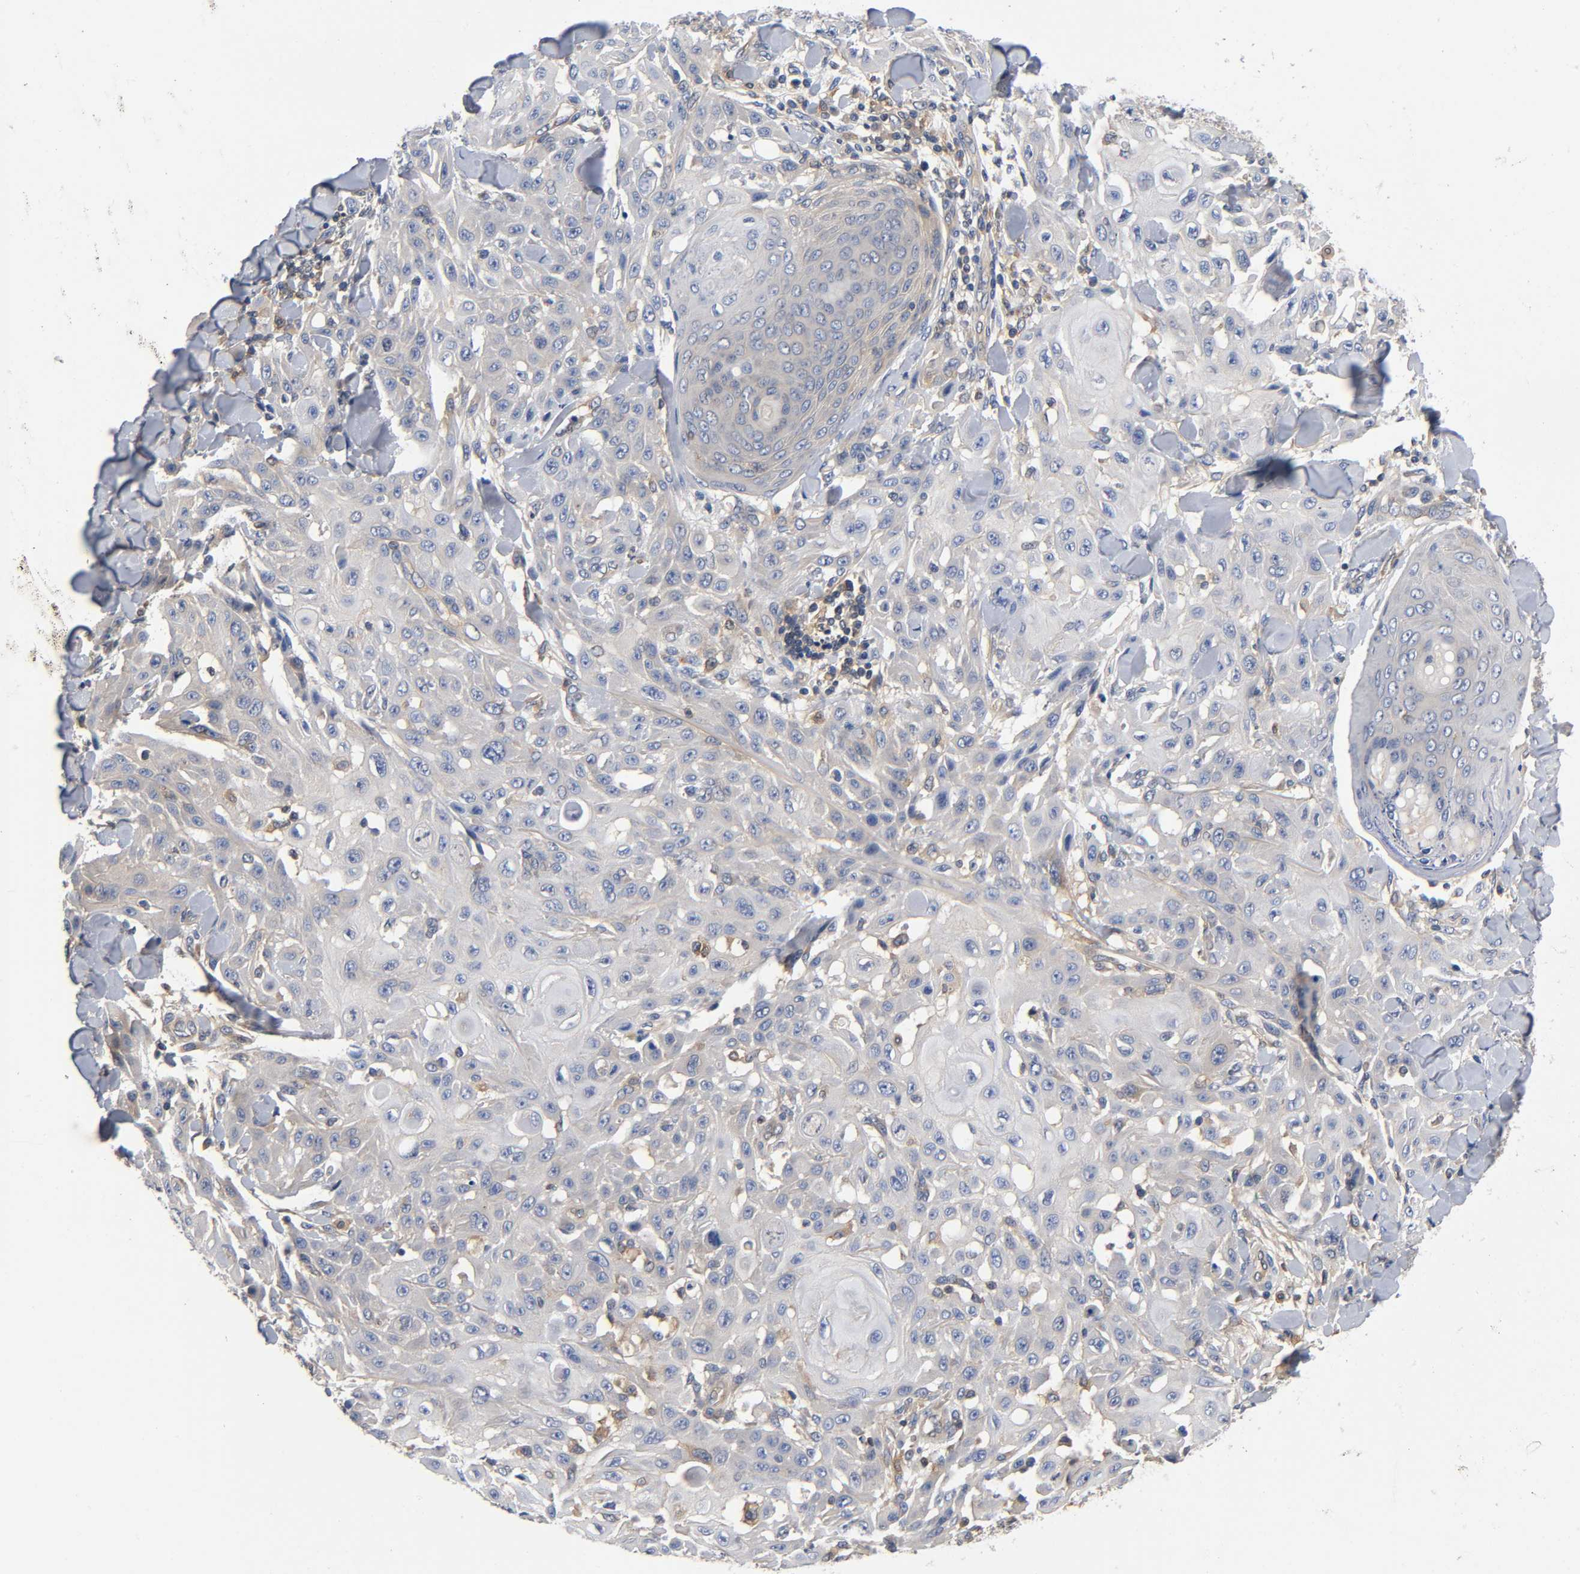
{"staining": {"intensity": "weak", "quantity": "25%-75%", "location": "cytoplasmic/membranous"}, "tissue": "skin cancer", "cell_type": "Tumor cells", "image_type": "cancer", "snomed": [{"axis": "morphology", "description": "Squamous cell carcinoma, NOS"}, {"axis": "topography", "description": "Skin"}], "caption": "Immunohistochemical staining of human skin squamous cell carcinoma reveals low levels of weak cytoplasmic/membranous protein staining in approximately 25%-75% of tumor cells.", "gene": "PRKAB1", "patient": {"sex": "male", "age": 24}}